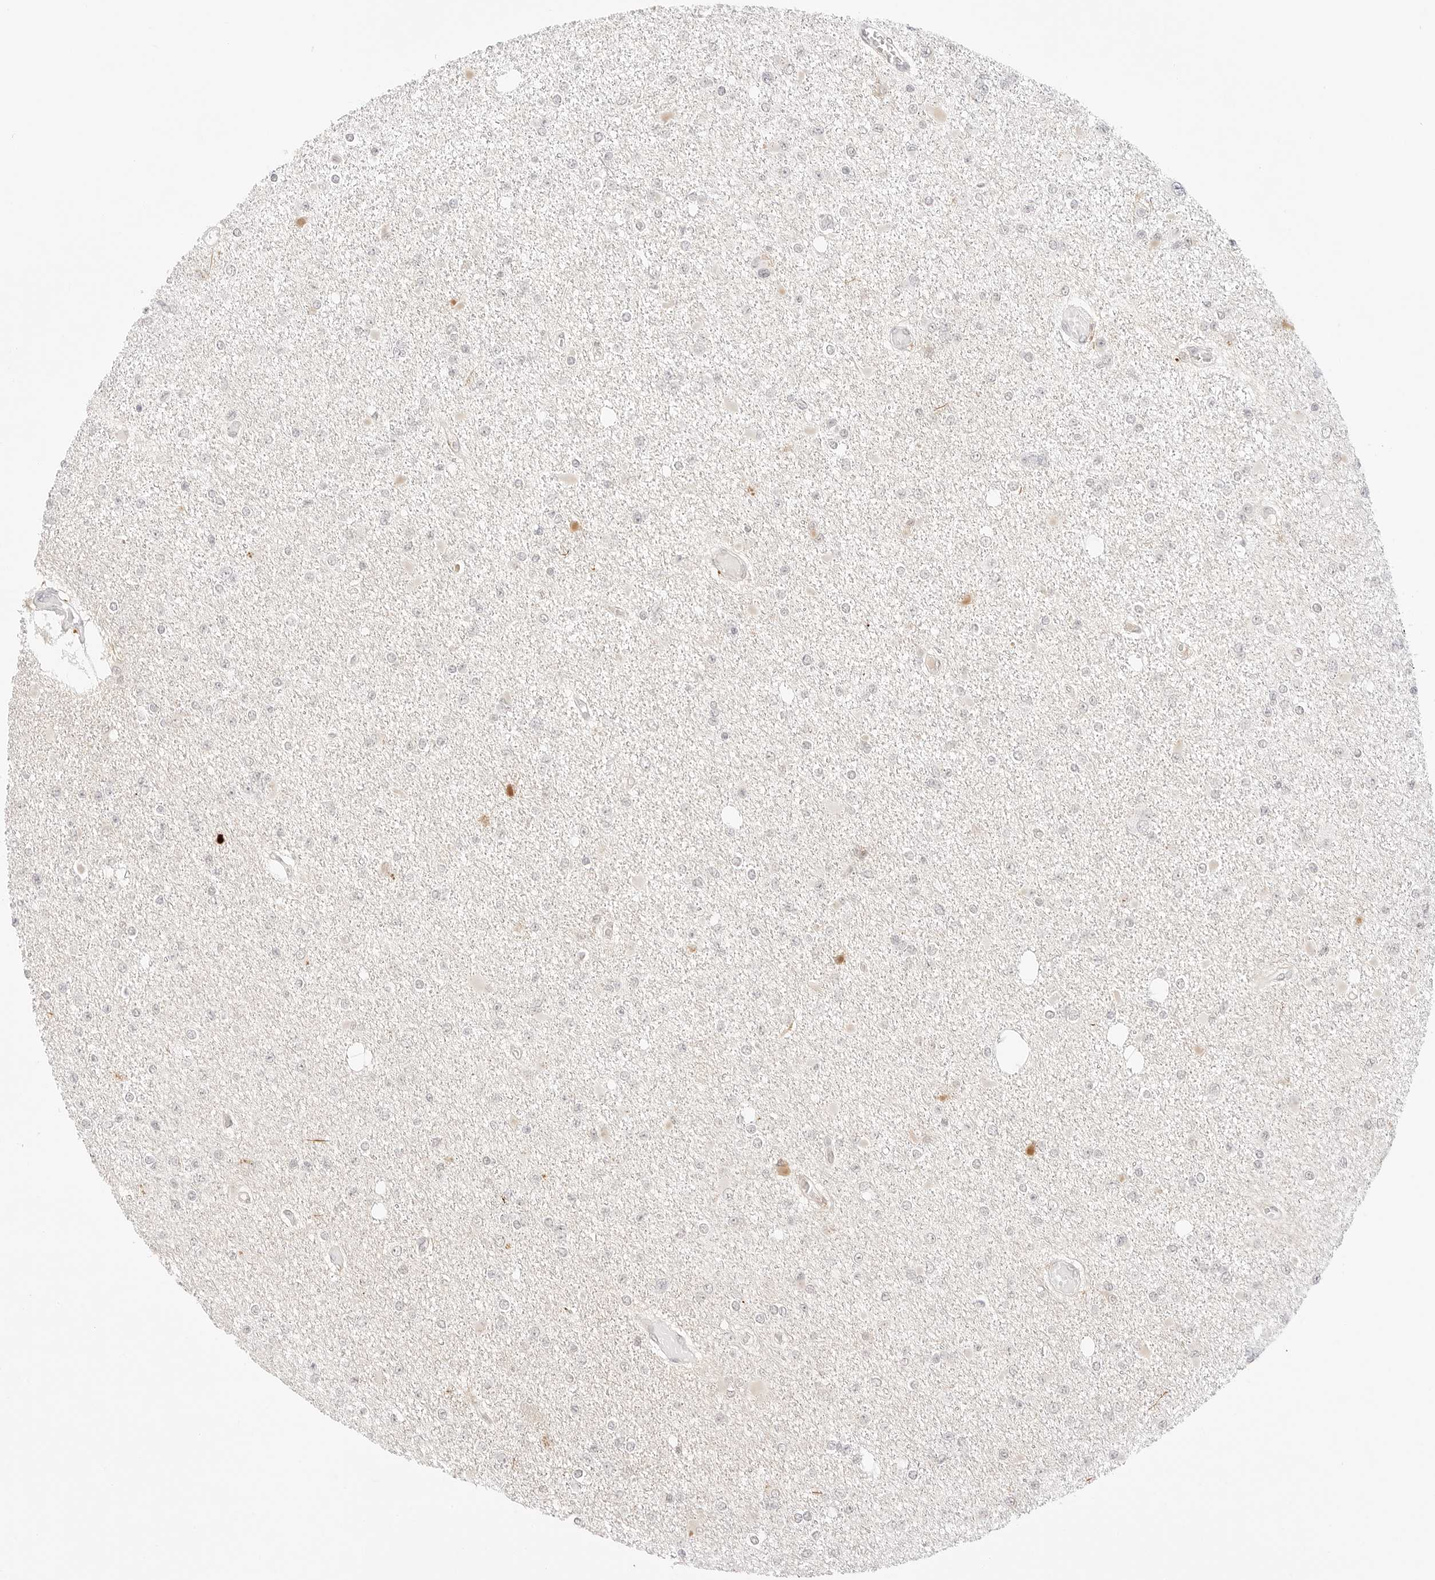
{"staining": {"intensity": "negative", "quantity": "none", "location": "none"}, "tissue": "glioma", "cell_type": "Tumor cells", "image_type": "cancer", "snomed": [{"axis": "morphology", "description": "Glioma, malignant, Low grade"}, {"axis": "topography", "description": "Brain"}], "caption": "A high-resolution micrograph shows IHC staining of malignant low-grade glioma, which exhibits no significant staining in tumor cells.", "gene": "GNAS", "patient": {"sex": "female", "age": 22}}